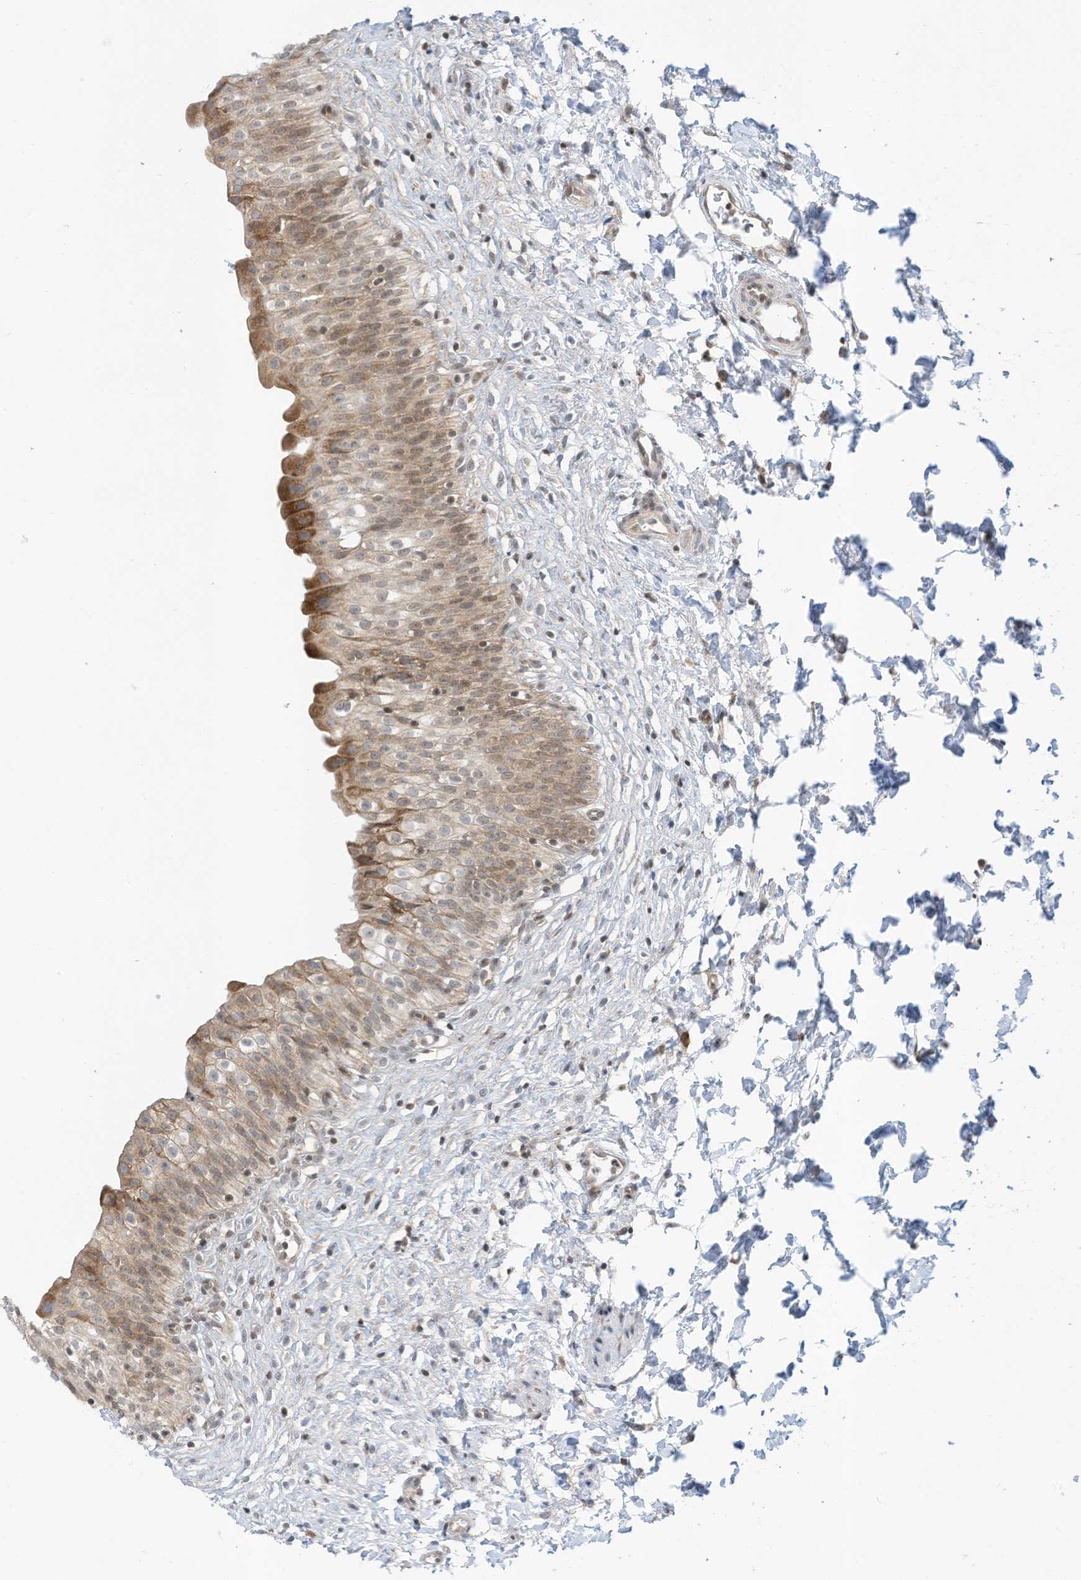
{"staining": {"intensity": "moderate", "quantity": "25%-75%", "location": "cytoplasmic/membranous"}, "tissue": "urinary bladder", "cell_type": "Urothelial cells", "image_type": "normal", "snomed": [{"axis": "morphology", "description": "Normal tissue, NOS"}, {"axis": "topography", "description": "Urinary bladder"}], "caption": "A histopathology image of urinary bladder stained for a protein exhibits moderate cytoplasmic/membranous brown staining in urothelial cells. Ihc stains the protein of interest in brown and the nuclei are stained blue.", "gene": "EDF1", "patient": {"sex": "male", "age": 55}}